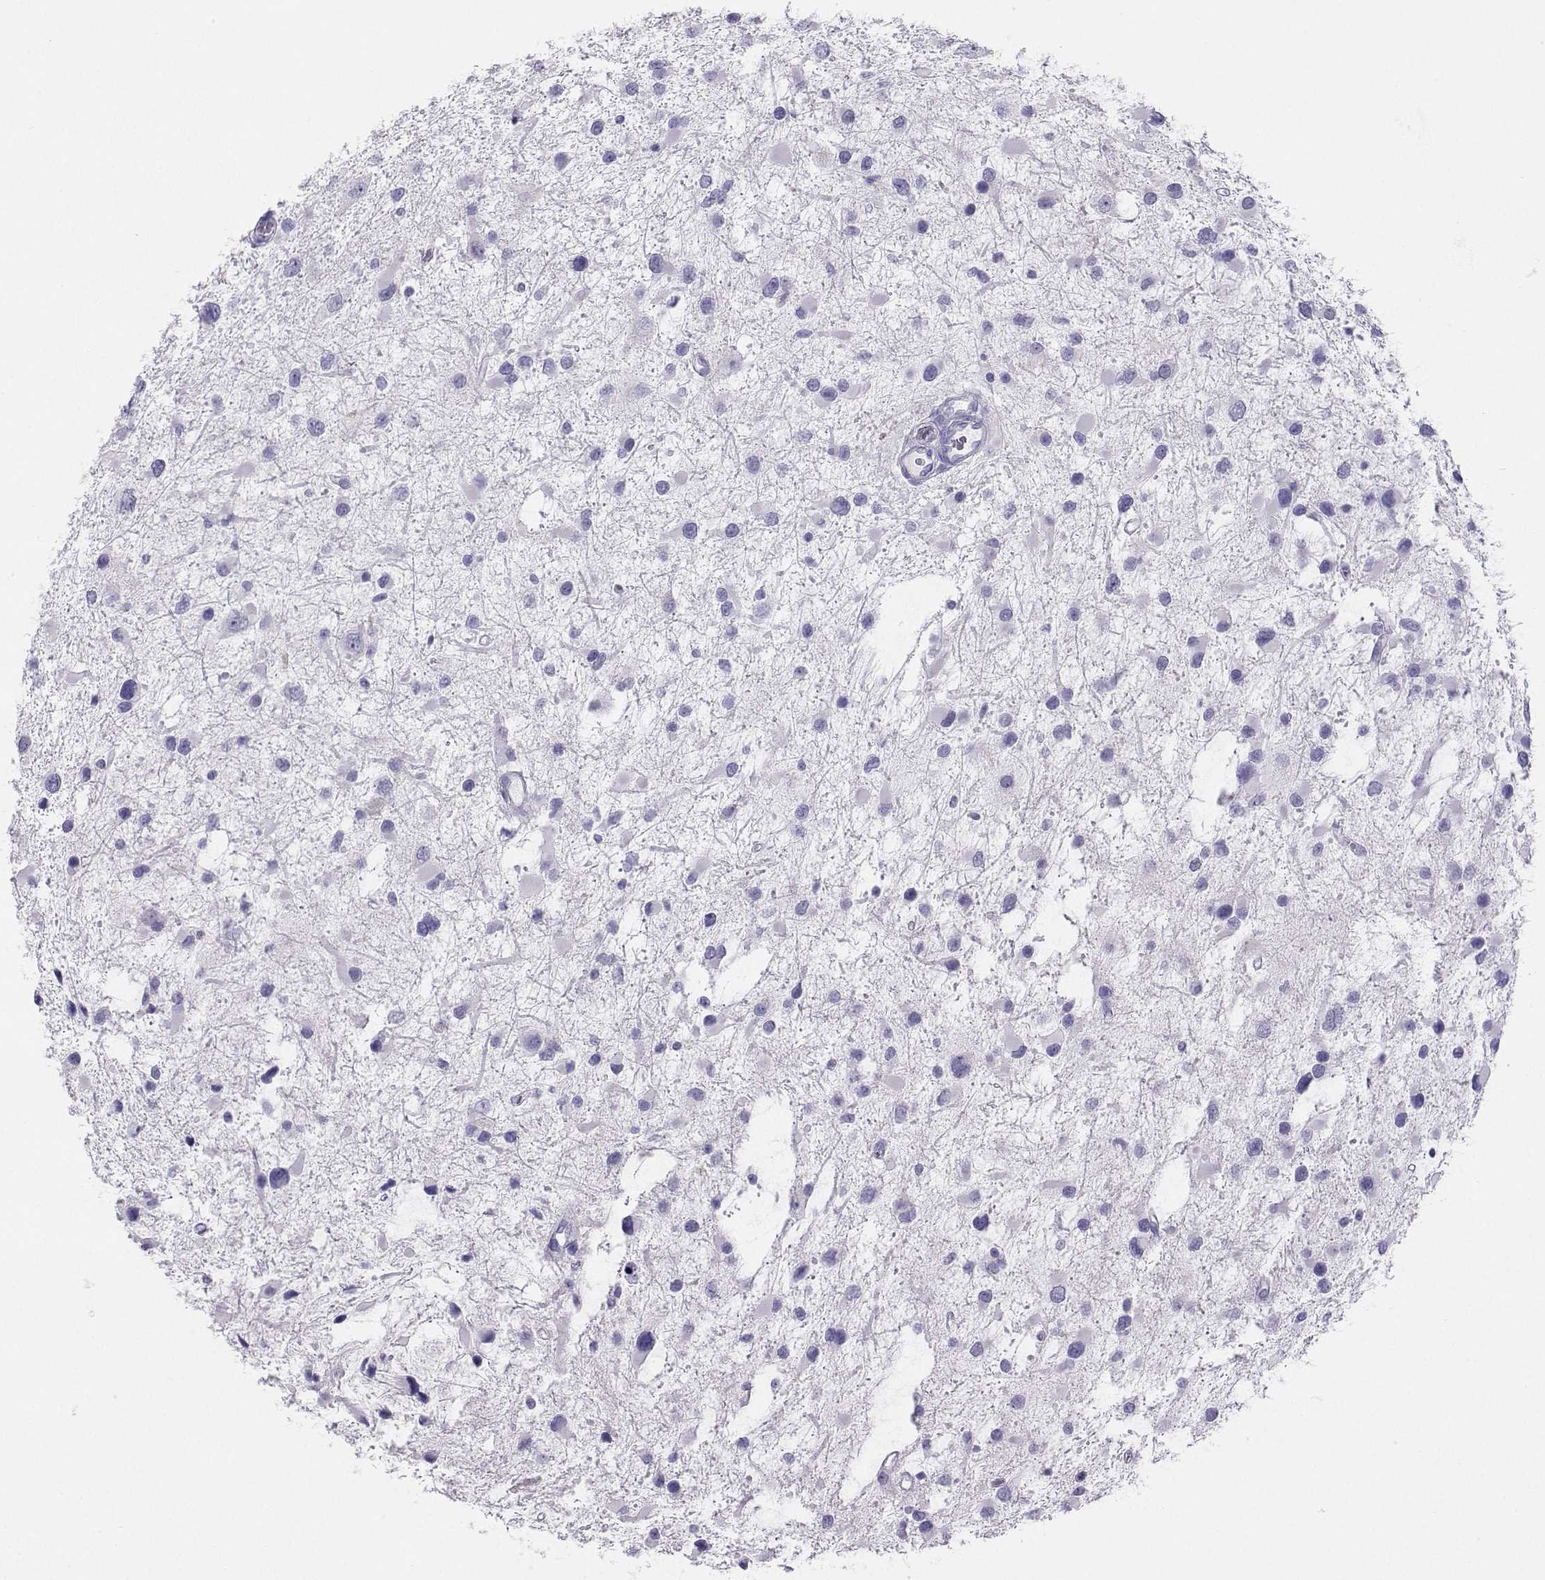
{"staining": {"intensity": "negative", "quantity": "none", "location": "none"}, "tissue": "glioma", "cell_type": "Tumor cells", "image_type": "cancer", "snomed": [{"axis": "morphology", "description": "Glioma, malignant, Low grade"}, {"axis": "topography", "description": "Brain"}], "caption": "Immunohistochemistry image of human glioma stained for a protein (brown), which shows no staining in tumor cells.", "gene": "PLIN4", "patient": {"sex": "female", "age": 32}}